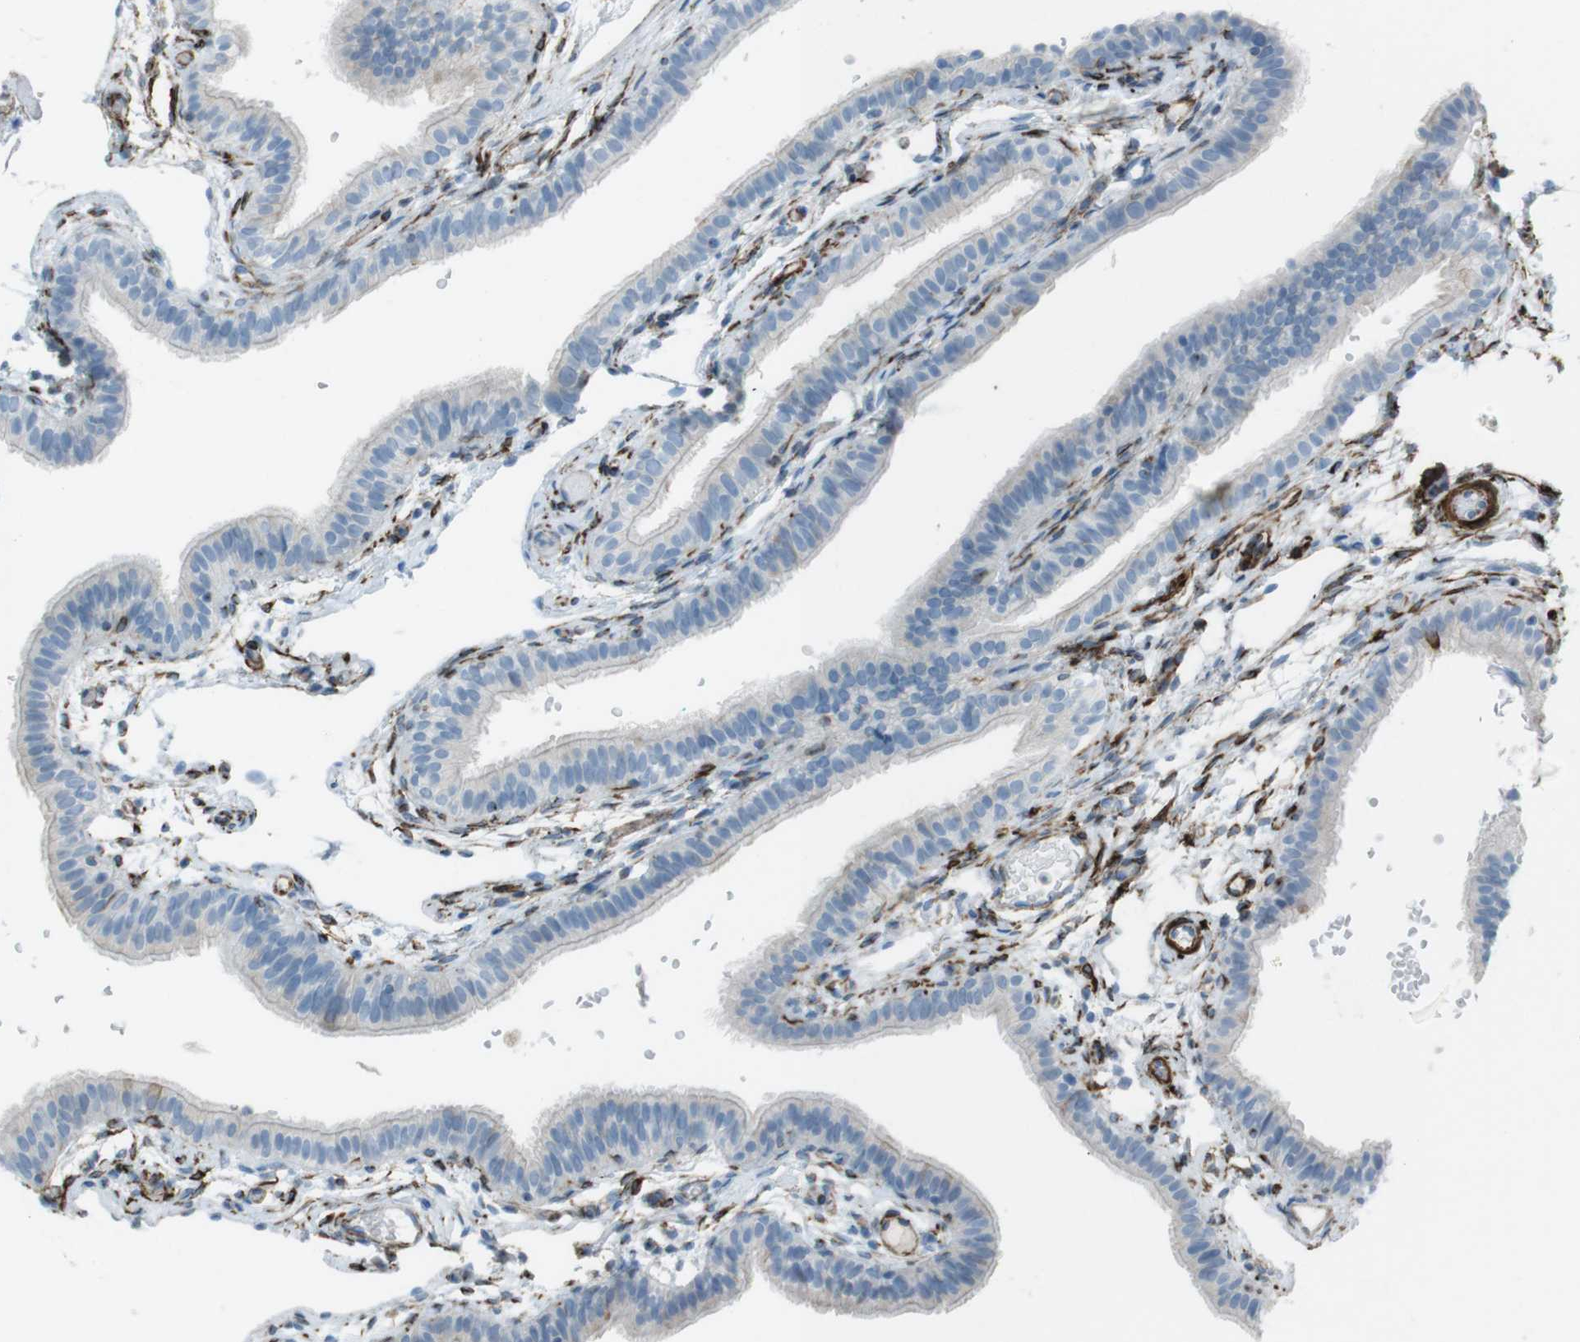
{"staining": {"intensity": "negative", "quantity": "none", "location": "none"}, "tissue": "fallopian tube", "cell_type": "Glandular cells", "image_type": "normal", "snomed": [{"axis": "morphology", "description": "Normal tissue, NOS"}, {"axis": "morphology", "description": "Dermoid, NOS"}, {"axis": "topography", "description": "Fallopian tube"}], "caption": "There is no significant expression in glandular cells of fallopian tube. (Immunohistochemistry, brightfield microscopy, high magnification).", "gene": "TUBB2A", "patient": {"sex": "female", "age": 33}}